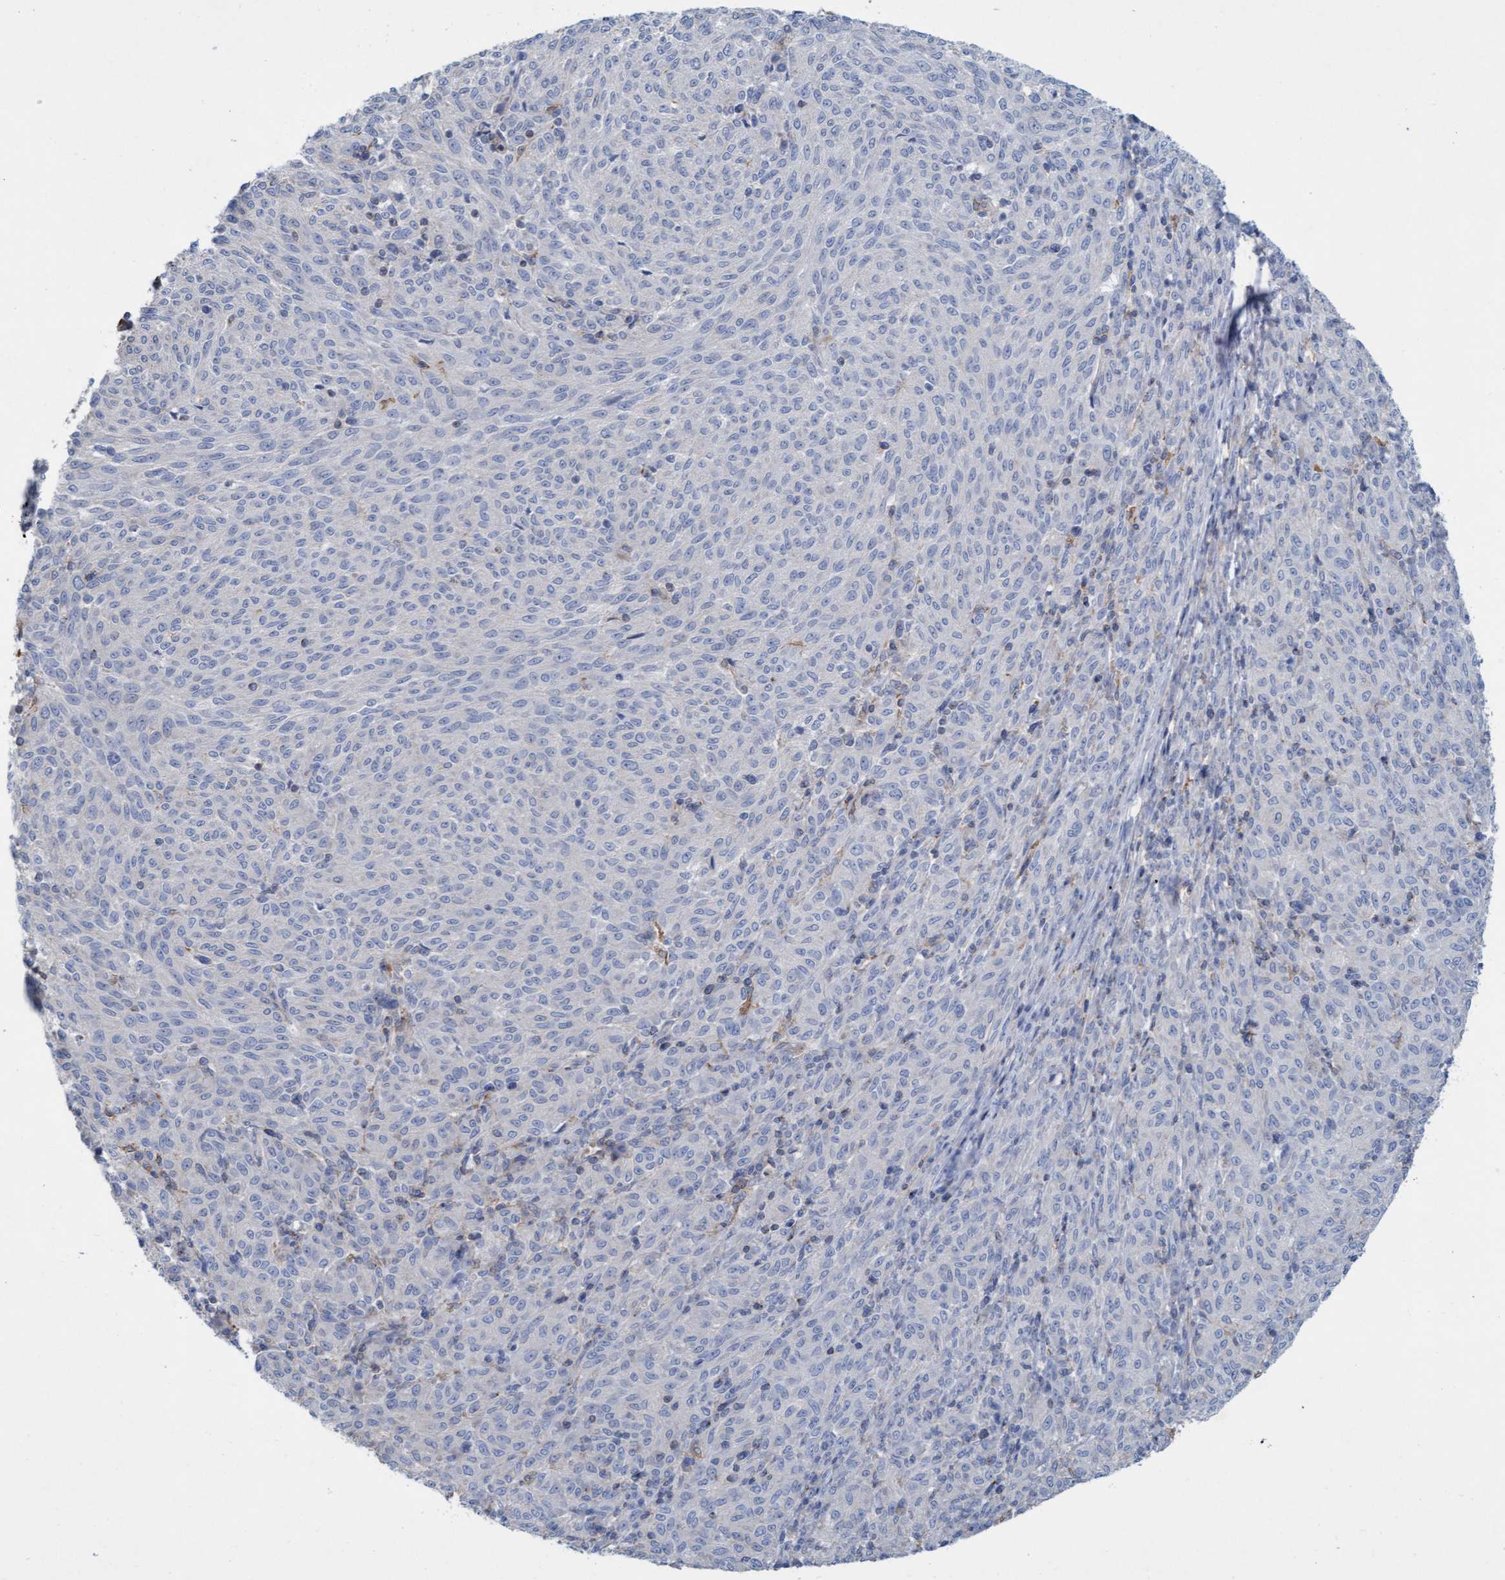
{"staining": {"intensity": "negative", "quantity": "none", "location": "none"}, "tissue": "melanoma", "cell_type": "Tumor cells", "image_type": "cancer", "snomed": [{"axis": "morphology", "description": "Malignant melanoma, NOS"}, {"axis": "topography", "description": "Skin"}], "caption": "IHC photomicrograph of neoplastic tissue: malignant melanoma stained with DAB (3,3'-diaminobenzidine) demonstrates no significant protein expression in tumor cells.", "gene": "SIGIRR", "patient": {"sex": "female", "age": 72}}